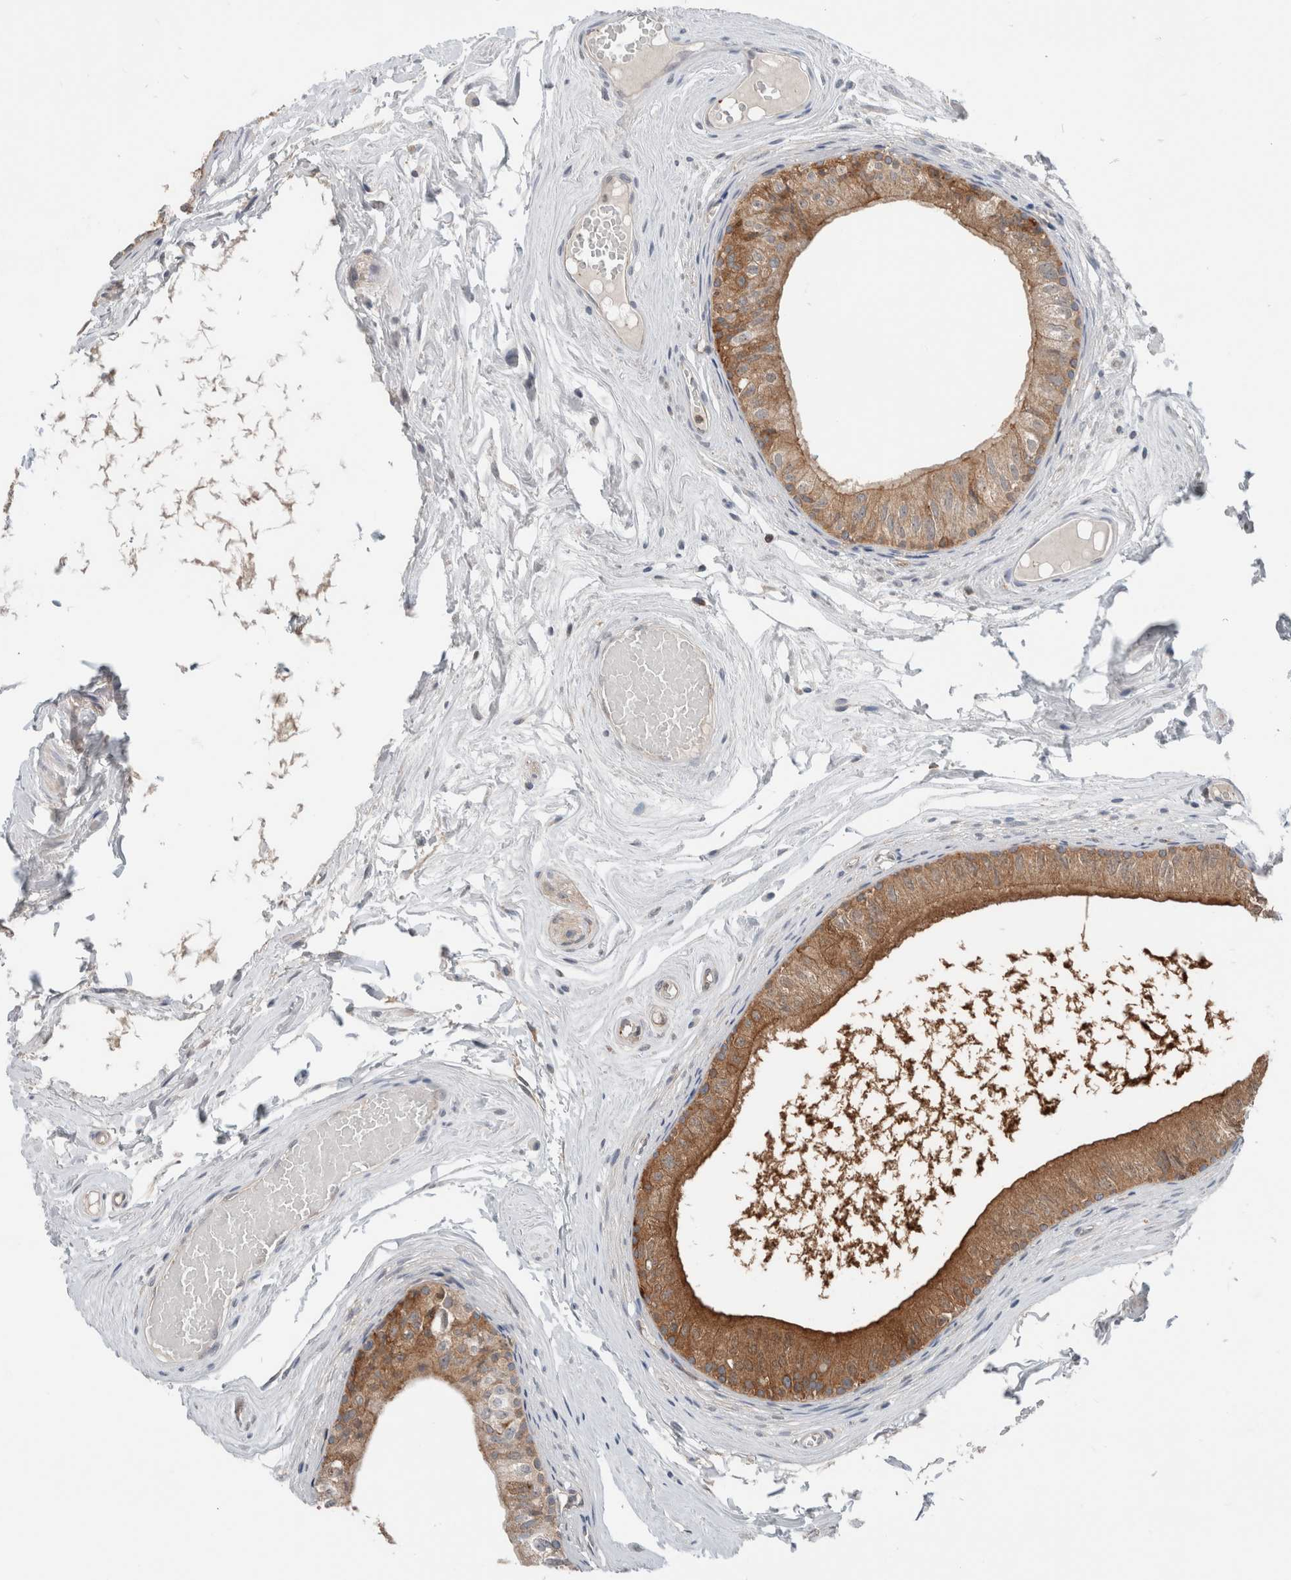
{"staining": {"intensity": "moderate", "quantity": ">75%", "location": "cytoplasmic/membranous"}, "tissue": "epididymis", "cell_type": "Glandular cells", "image_type": "normal", "snomed": [{"axis": "morphology", "description": "Normal tissue, NOS"}, {"axis": "topography", "description": "Epididymis"}], "caption": "Normal epididymis was stained to show a protein in brown. There is medium levels of moderate cytoplasmic/membranous expression in about >75% of glandular cells. Nuclei are stained in blue.", "gene": "XPNPEP1", "patient": {"sex": "male", "age": 79}}